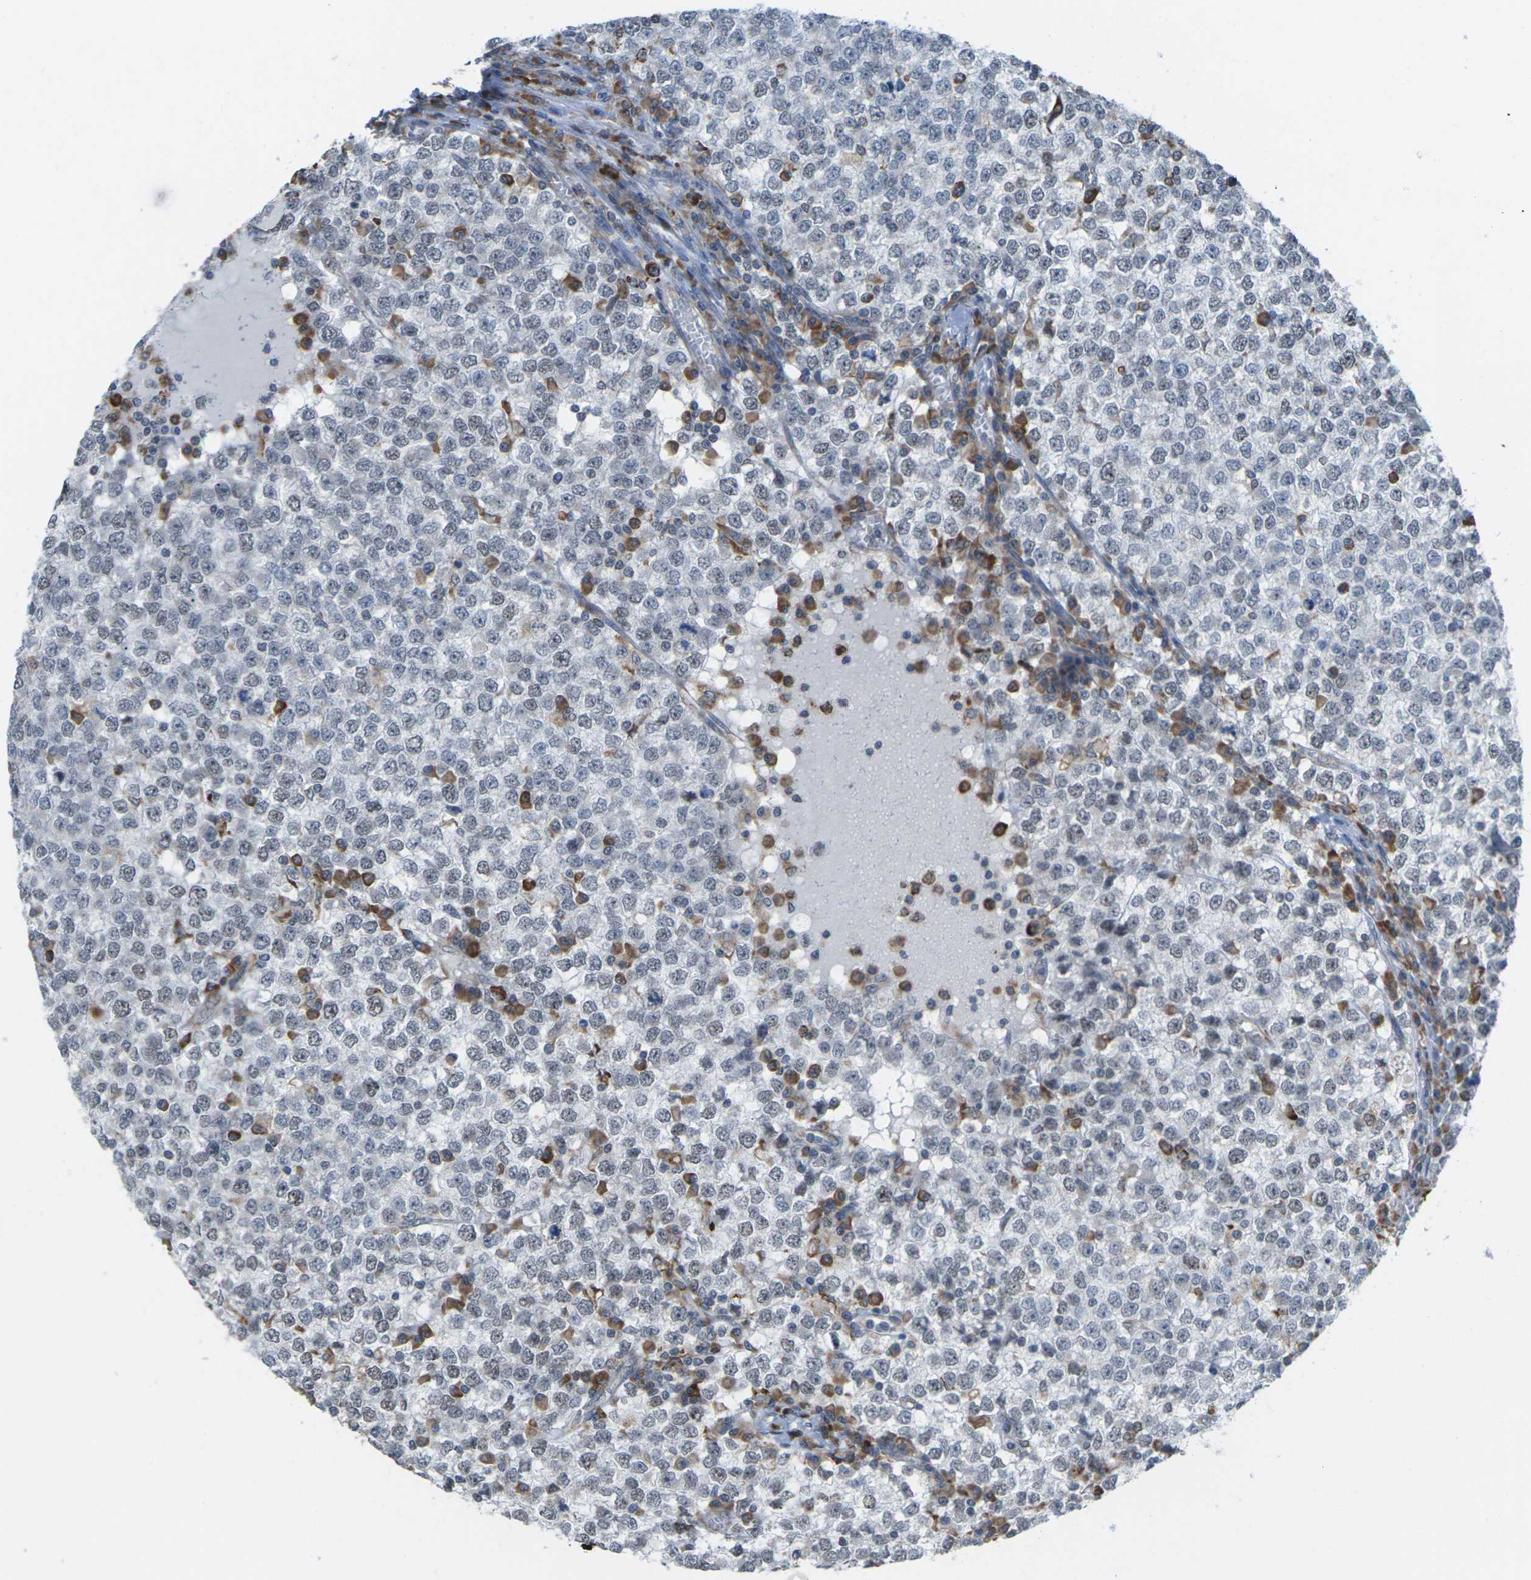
{"staining": {"intensity": "negative", "quantity": "none", "location": "none"}, "tissue": "testis cancer", "cell_type": "Tumor cells", "image_type": "cancer", "snomed": [{"axis": "morphology", "description": "Seminoma, NOS"}, {"axis": "topography", "description": "Testis"}], "caption": "Testis cancer was stained to show a protein in brown. There is no significant positivity in tumor cells.", "gene": "PDZK1IP1", "patient": {"sex": "male", "age": 65}}